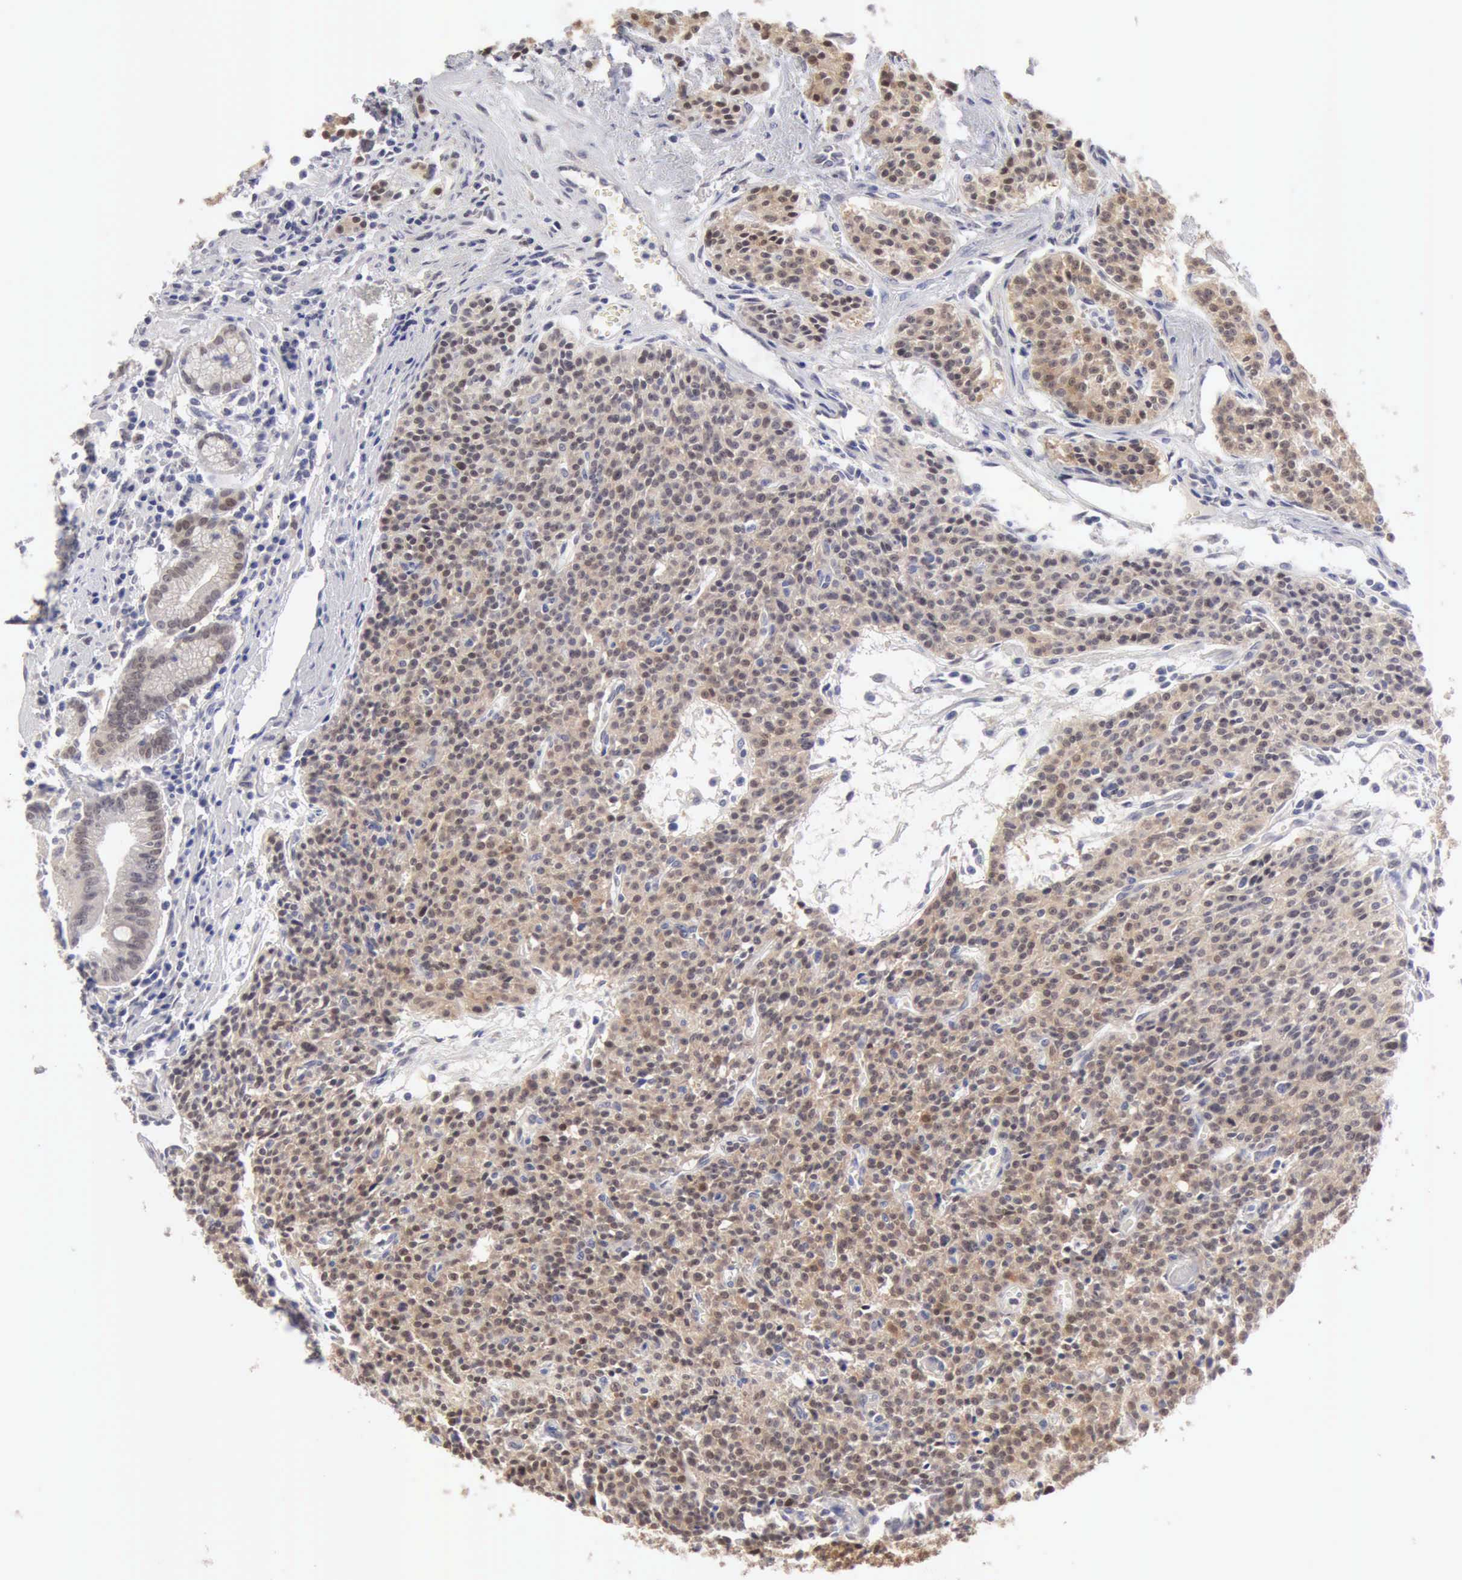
{"staining": {"intensity": "weak", "quantity": ">75%", "location": "cytoplasmic/membranous"}, "tissue": "carcinoid", "cell_type": "Tumor cells", "image_type": "cancer", "snomed": [{"axis": "morphology", "description": "Carcinoid, malignant, NOS"}, {"axis": "topography", "description": "Stomach"}], "caption": "Approximately >75% of tumor cells in human carcinoid reveal weak cytoplasmic/membranous protein staining as visualized by brown immunohistochemical staining.", "gene": "PTGR2", "patient": {"sex": "female", "age": 76}}